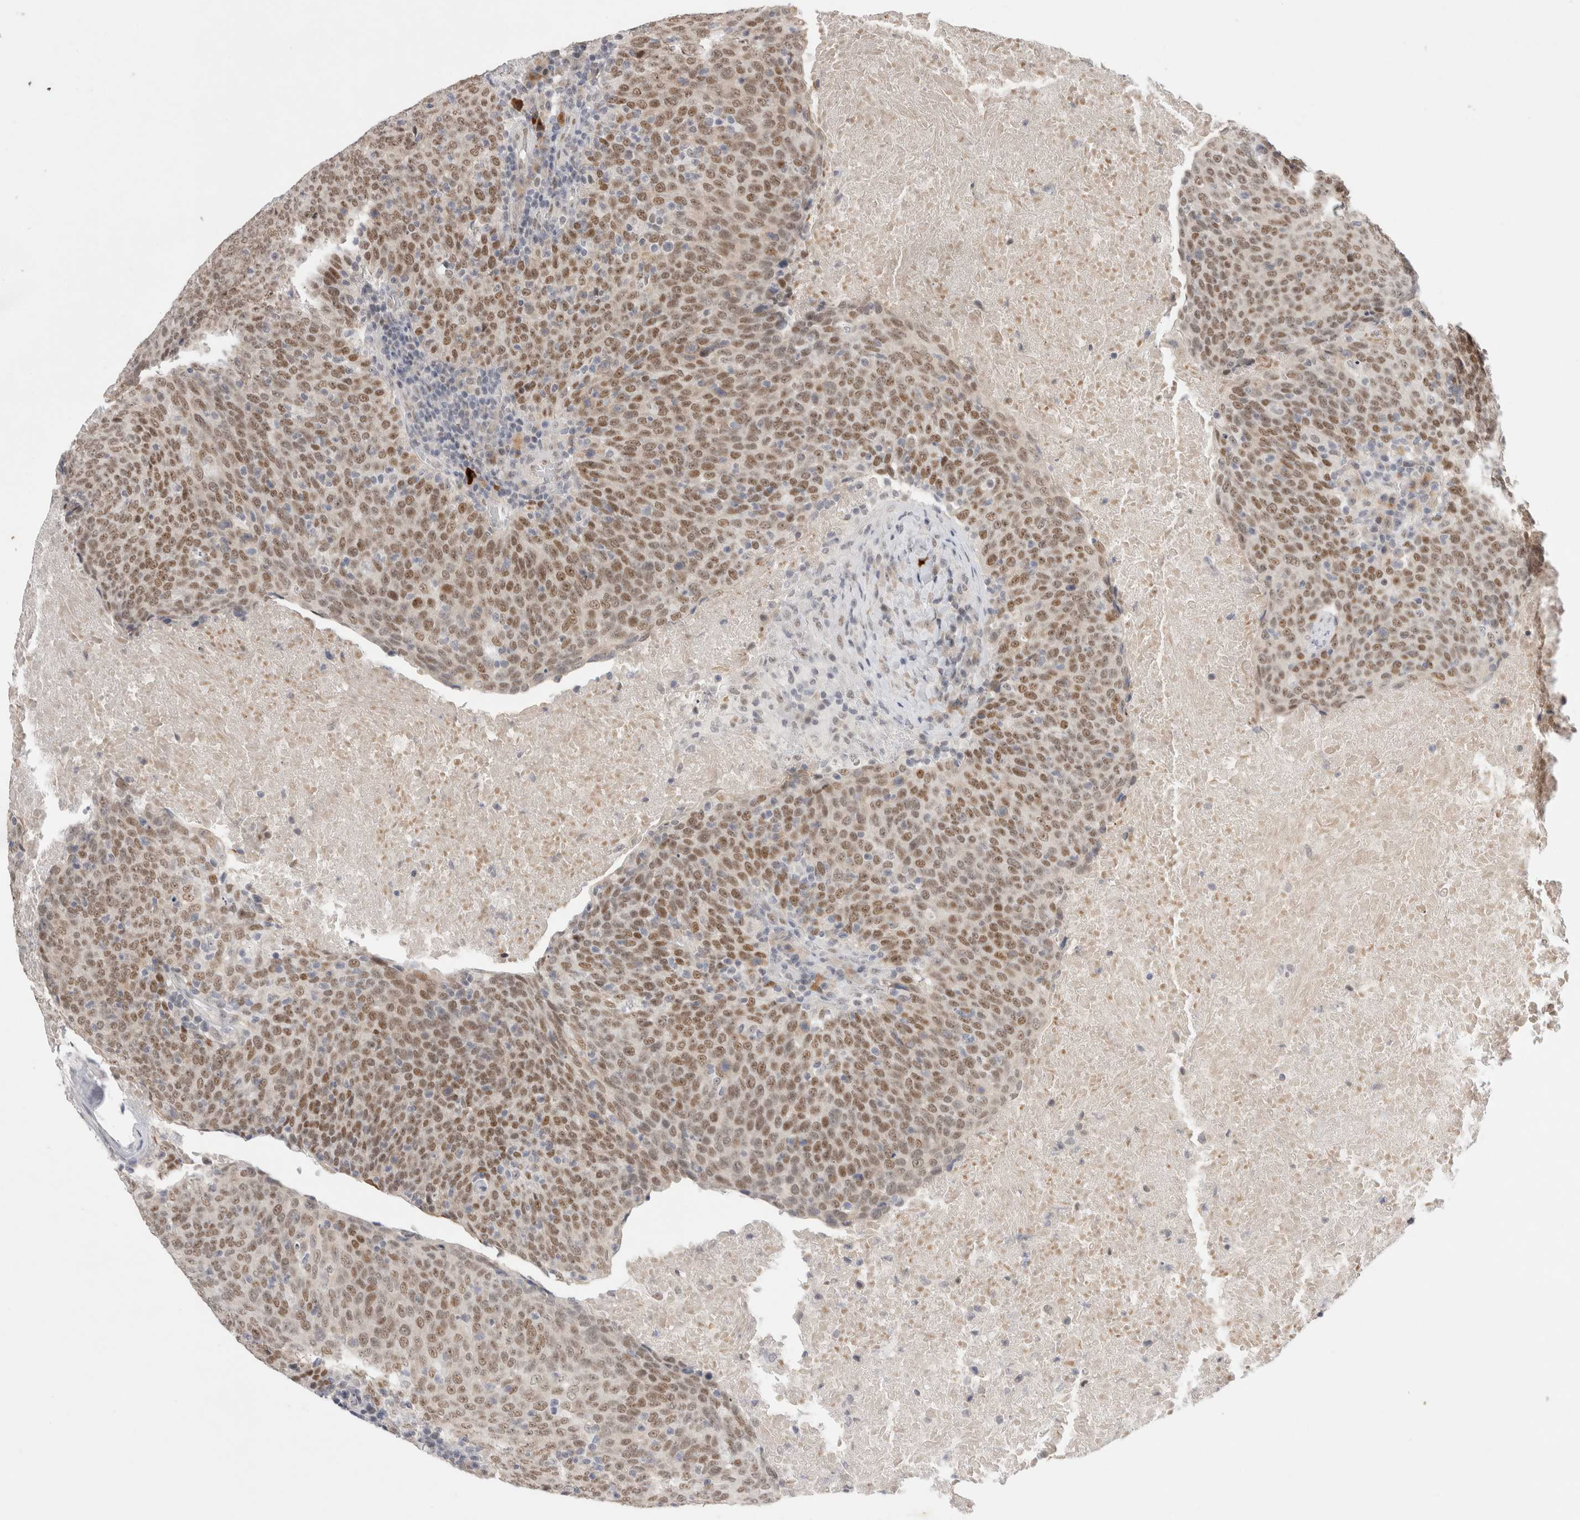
{"staining": {"intensity": "moderate", "quantity": ">75%", "location": "nuclear"}, "tissue": "head and neck cancer", "cell_type": "Tumor cells", "image_type": "cancer", "snomed": [{"axis": "morphology", "description": "Squamous cell carcinoma, NOS"}, {"axis": "morphology", "description": "Squamous cell carcinoma, metastatic, NOS"}, {"axis": "topography", "description": "Lymph node"}, {"axis": "topography", "description": "Head-Neck"}], "caption": "A micrograph showing moderate nuclear positivity in about >75% of tumor cells in head and neck cancer (metastatic squamous cell carcinoma), as visualized by brown immunohistochemical staining.", "gene": "RECQL4", "patient": {"sex": "male", "age": 62}}